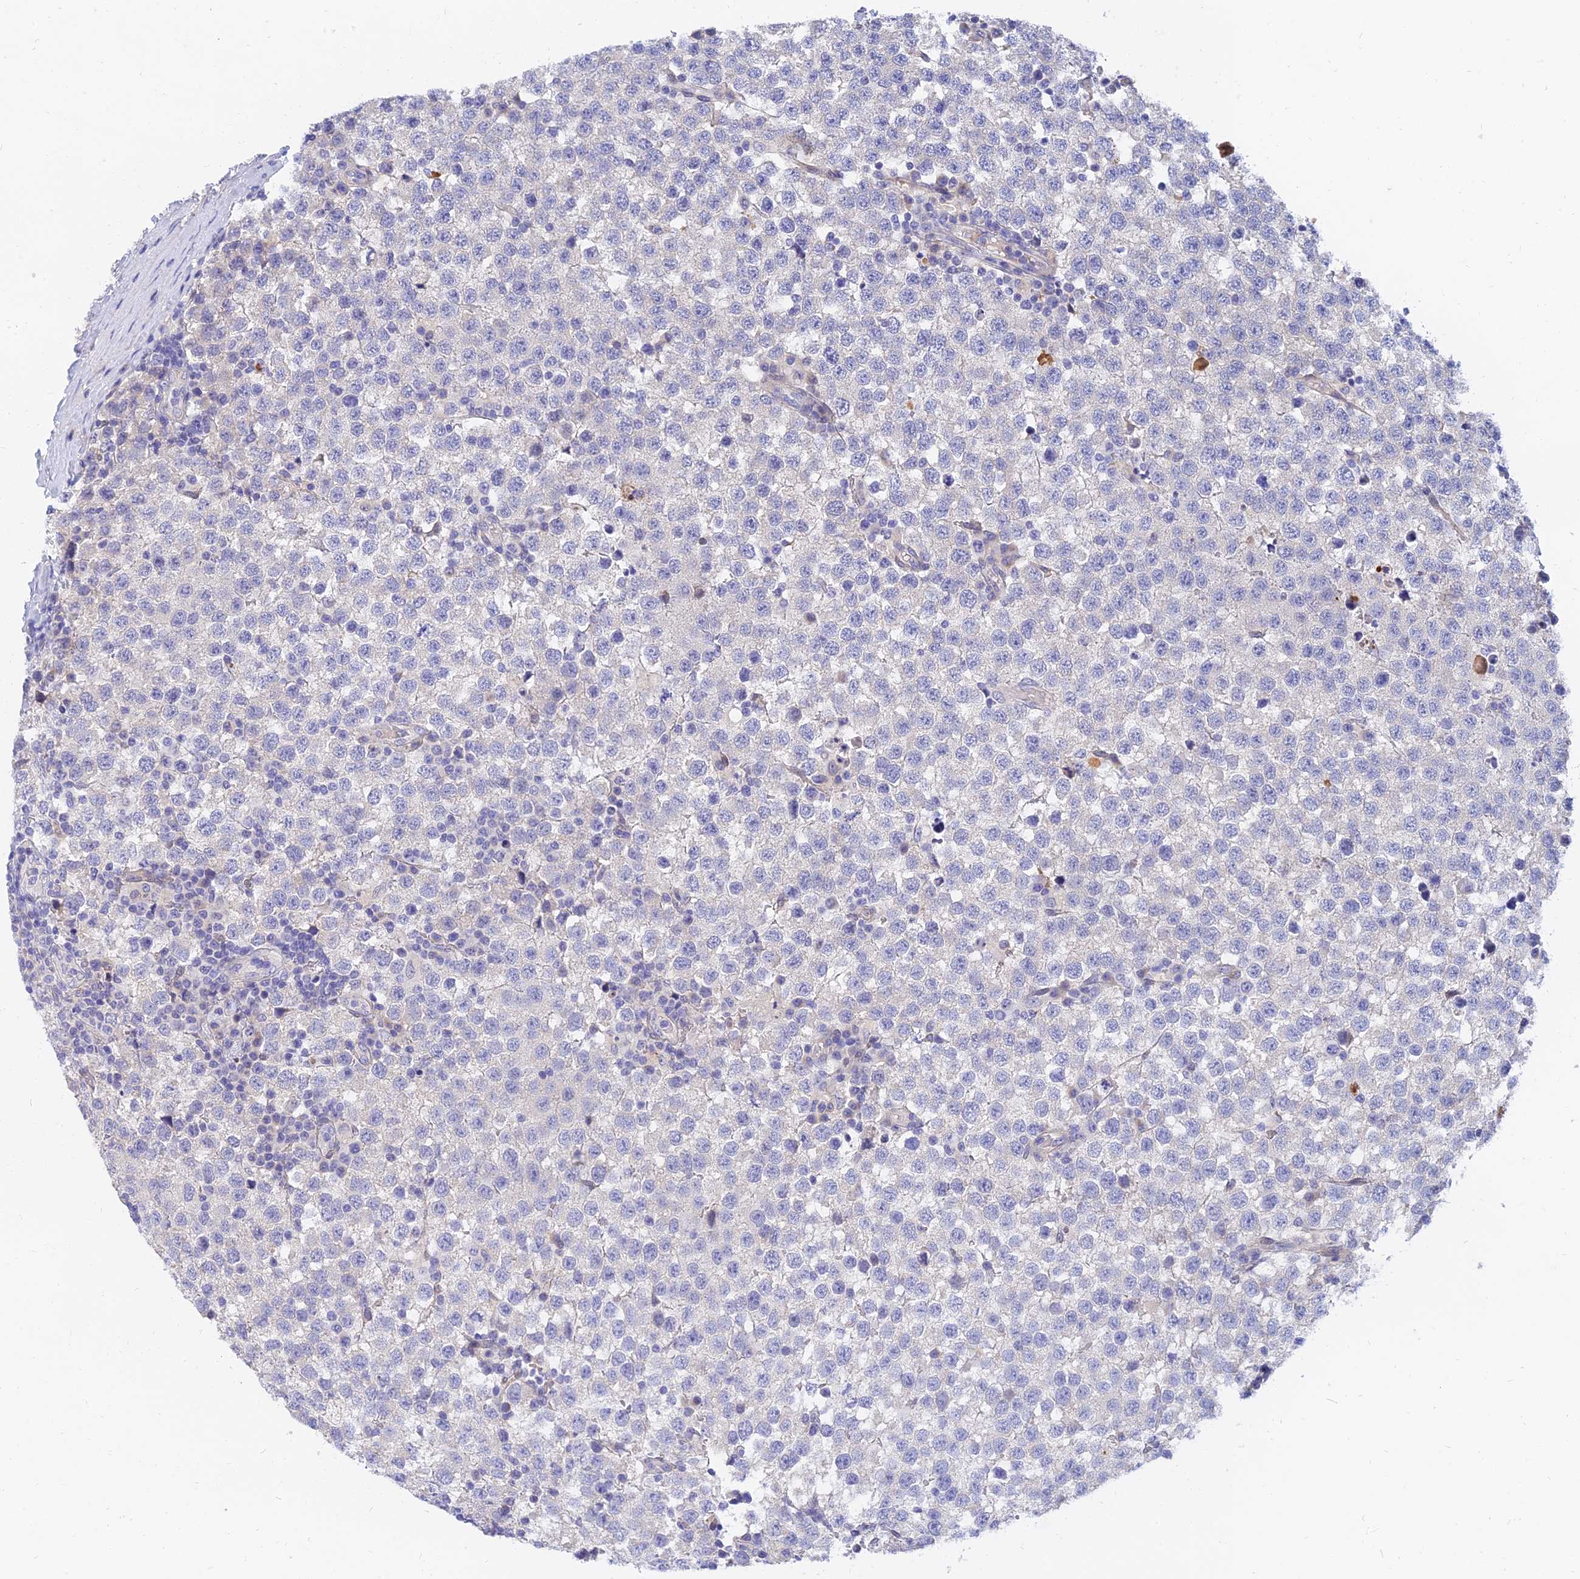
{"staining": {"intensity": "negative", "quantity": "none", "location": "none"}, "tissue": "testis cancer", "cell_type": "Tumor cells", "image_type": "cancer", "snomed": [{"axis": "morphology", "description": "Seminoma, NOS"}, {"axis": "topography", "description": "Testis"}], "caption": "DAB (3,3'-diaminobenzidine) immunohistochemical staining of testis cancer (seminoma) shows no significant expression in tumor cells.", "gene": "ANKS4B", "patient": {"sex": "male", "age": 34}}